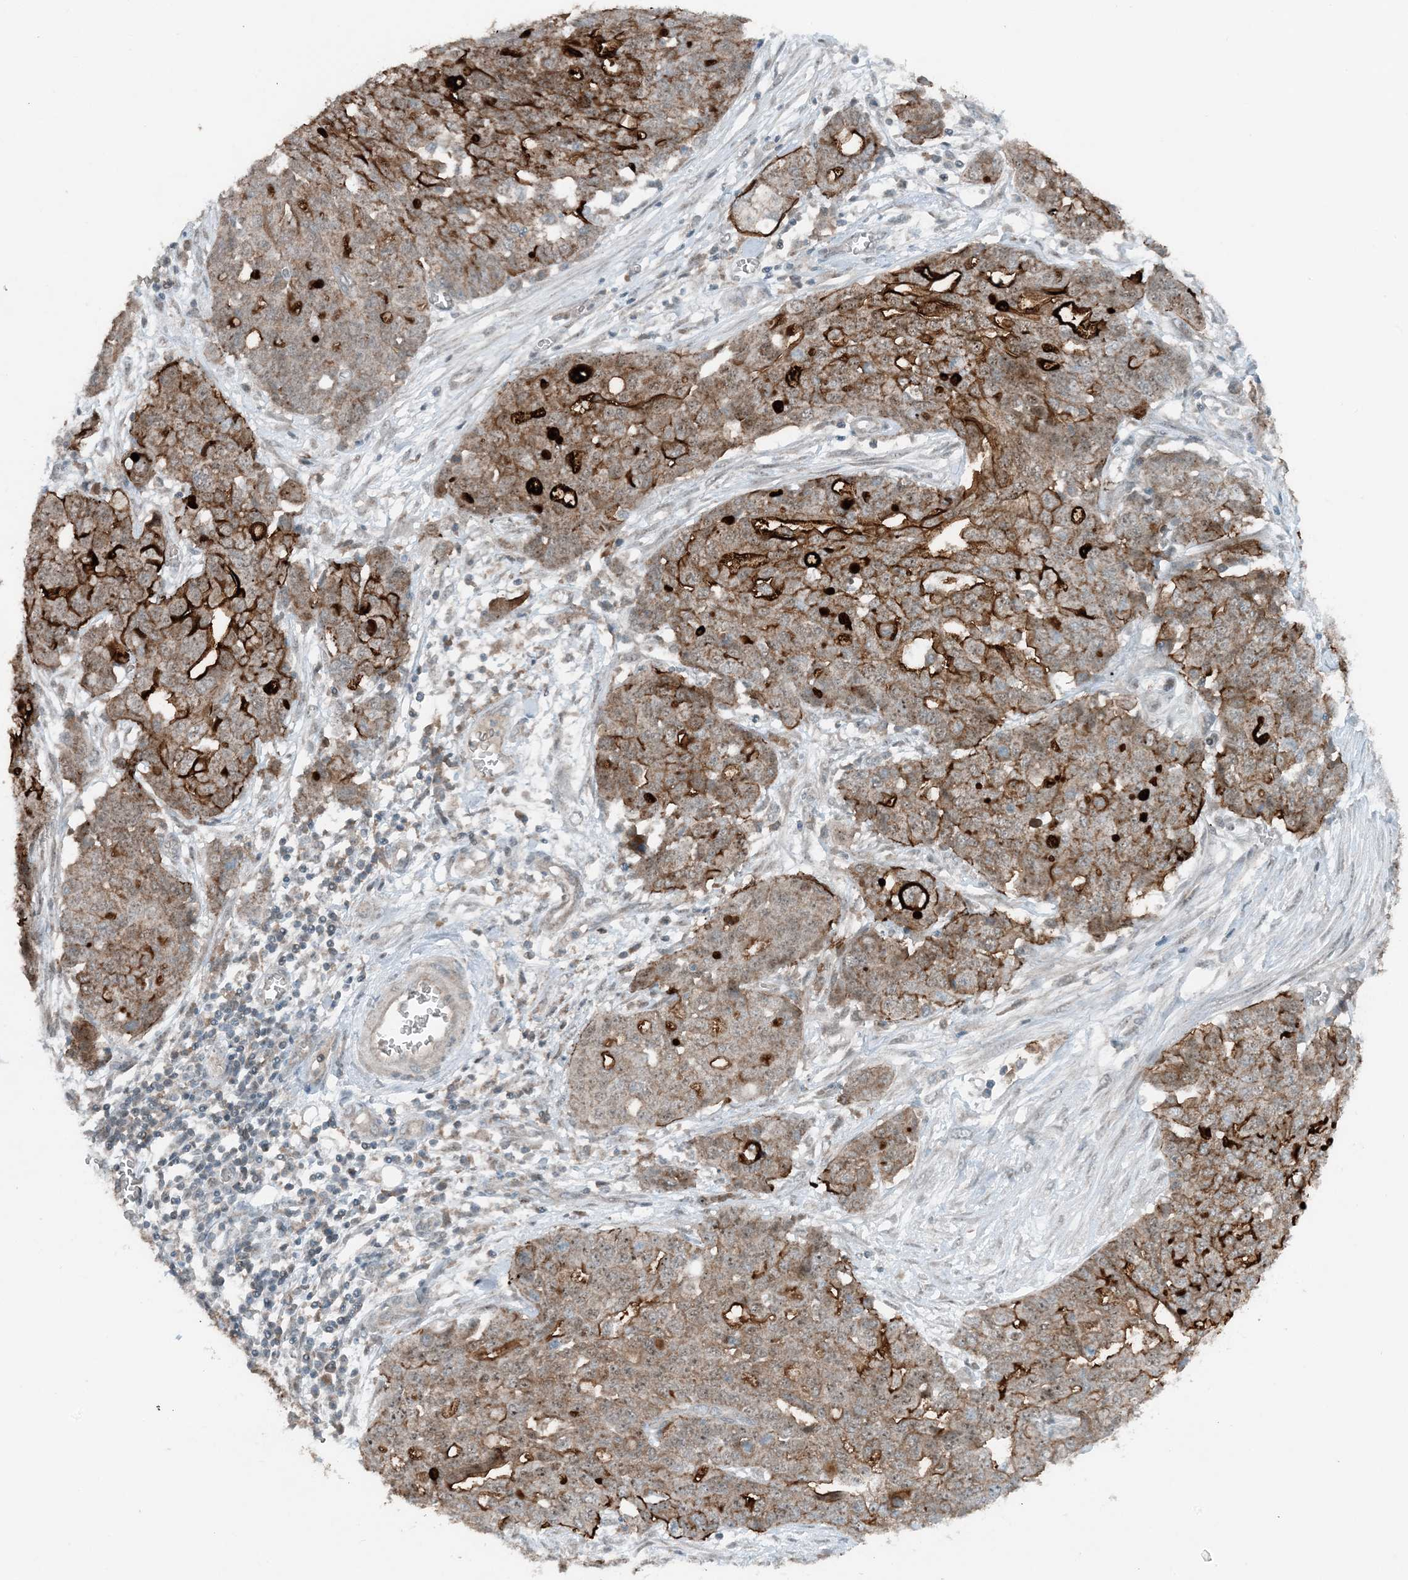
{"staining": {"intensity": "strong", "quantity": ">75%", "location": "cytoplasmic/membranous"}, "tissue": "ovarian cancer", "cell_type": "Tumor cells", "image_type": "cancer", "snomed": [{"axis": "morphology", "description": "Cystadenocarcinoma, serous, NOS"}, {"axis": "topography", "description": "Soft tissue"}, {"axis": "topography", "description": "Ovary"}], "caption": "The photomicrograph displays a brown stain indicating the presence of a protein in the cytoplasmic/membranous of tumor cells in ovarian cancer.", "gene": "MITD1", "patient": {"sex": "female", "age": 57}}